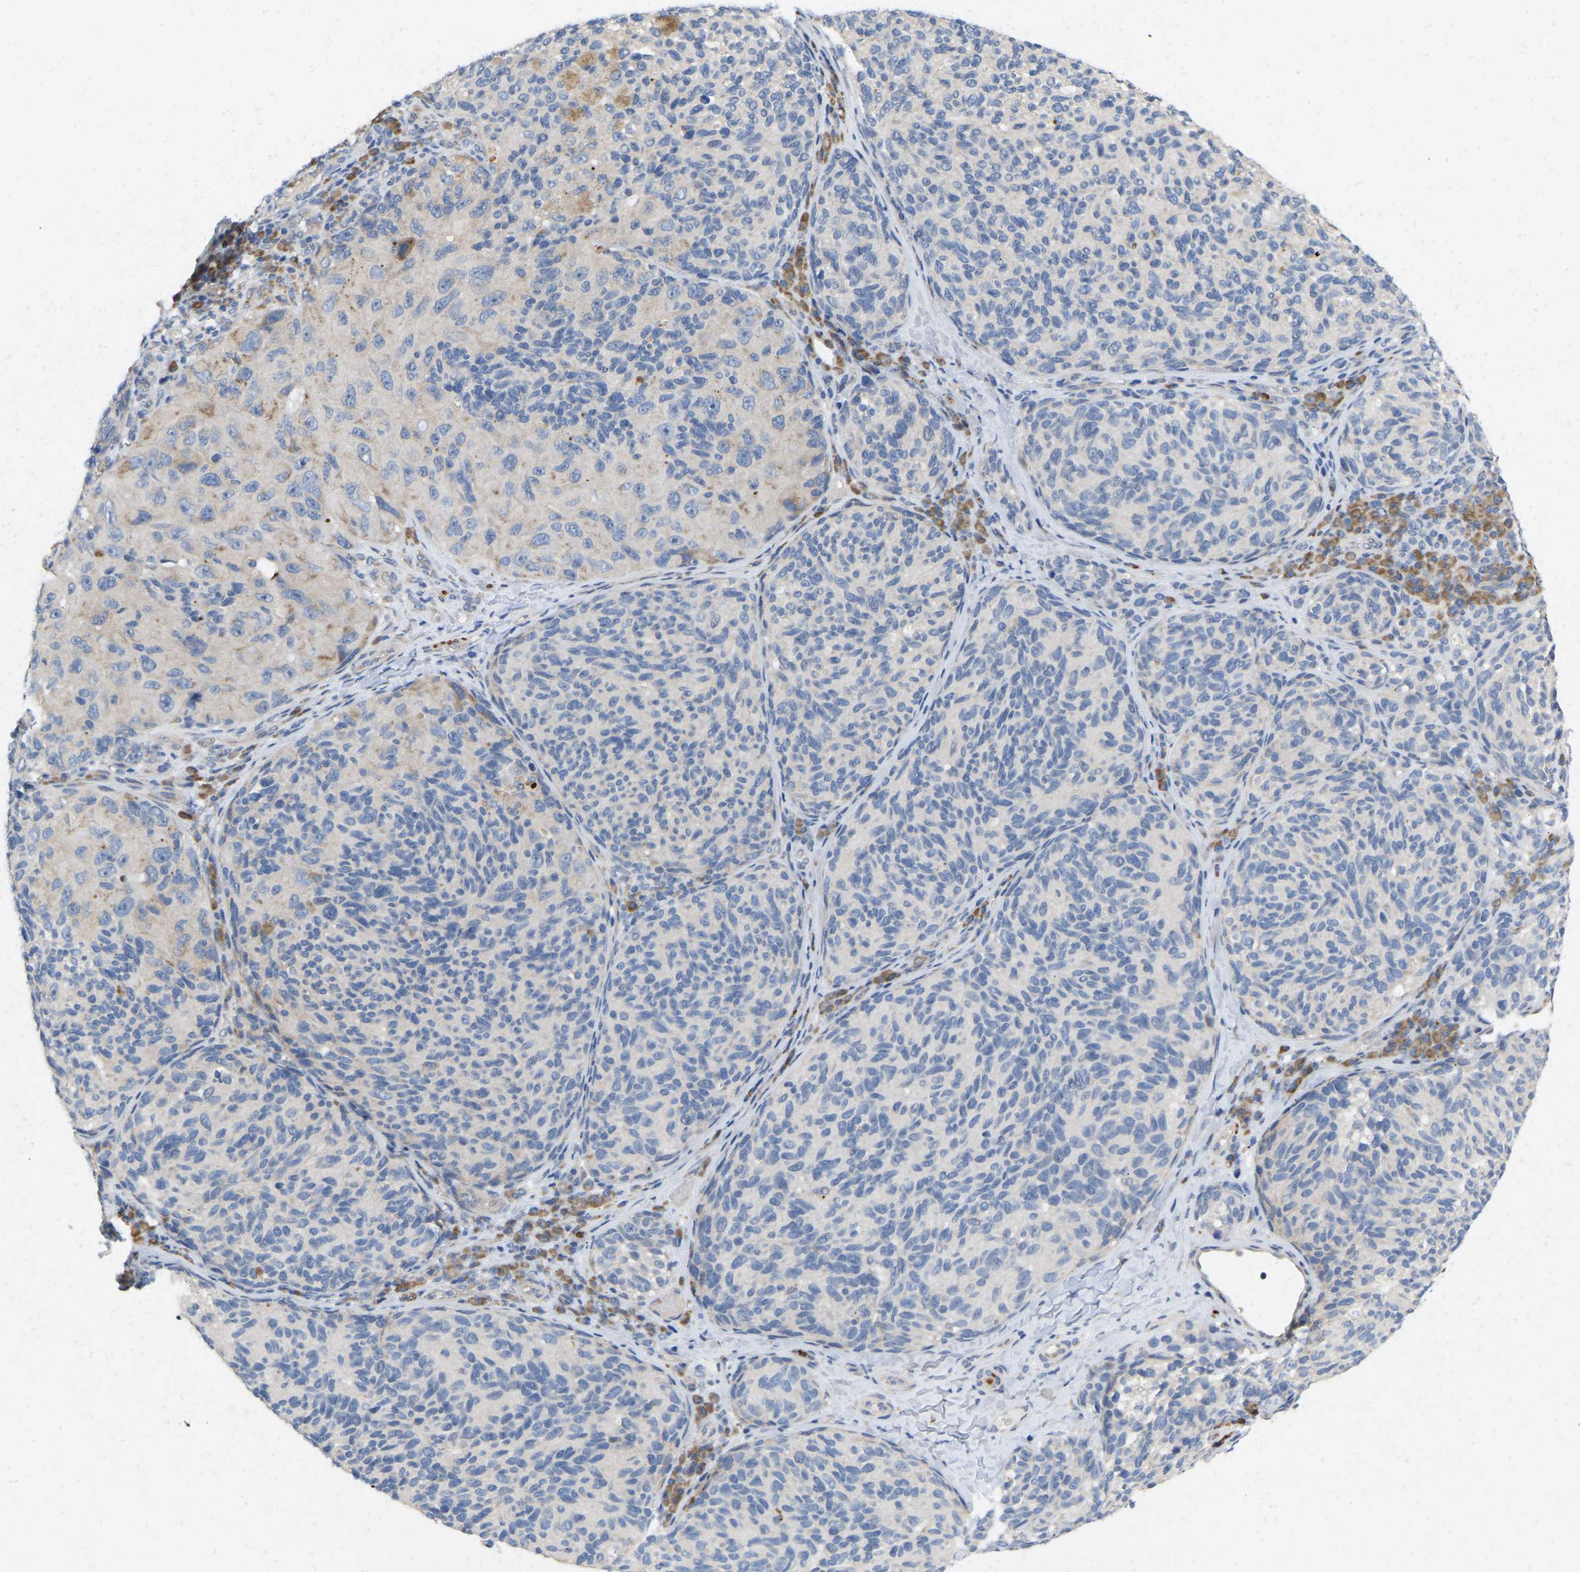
{"staining": {"intensity": "negative", "quantity": "none", "location": "none"}, "tissue": "melanoma", "cell_type": "Tumor cells", "image_type": "cancer", "snomed": [{"axis": "morphology", "description": "Malignant melanoma, NOS"}, {"axis": "topography", "description": "Skin"}], "caption": "High power microscopy photomicrograph of an IHC photomicrograph of melanoma, revealing no significant expression in tumor cells.", "gene": "RHEB", "patient": {"sex": "female", "age": 73}}